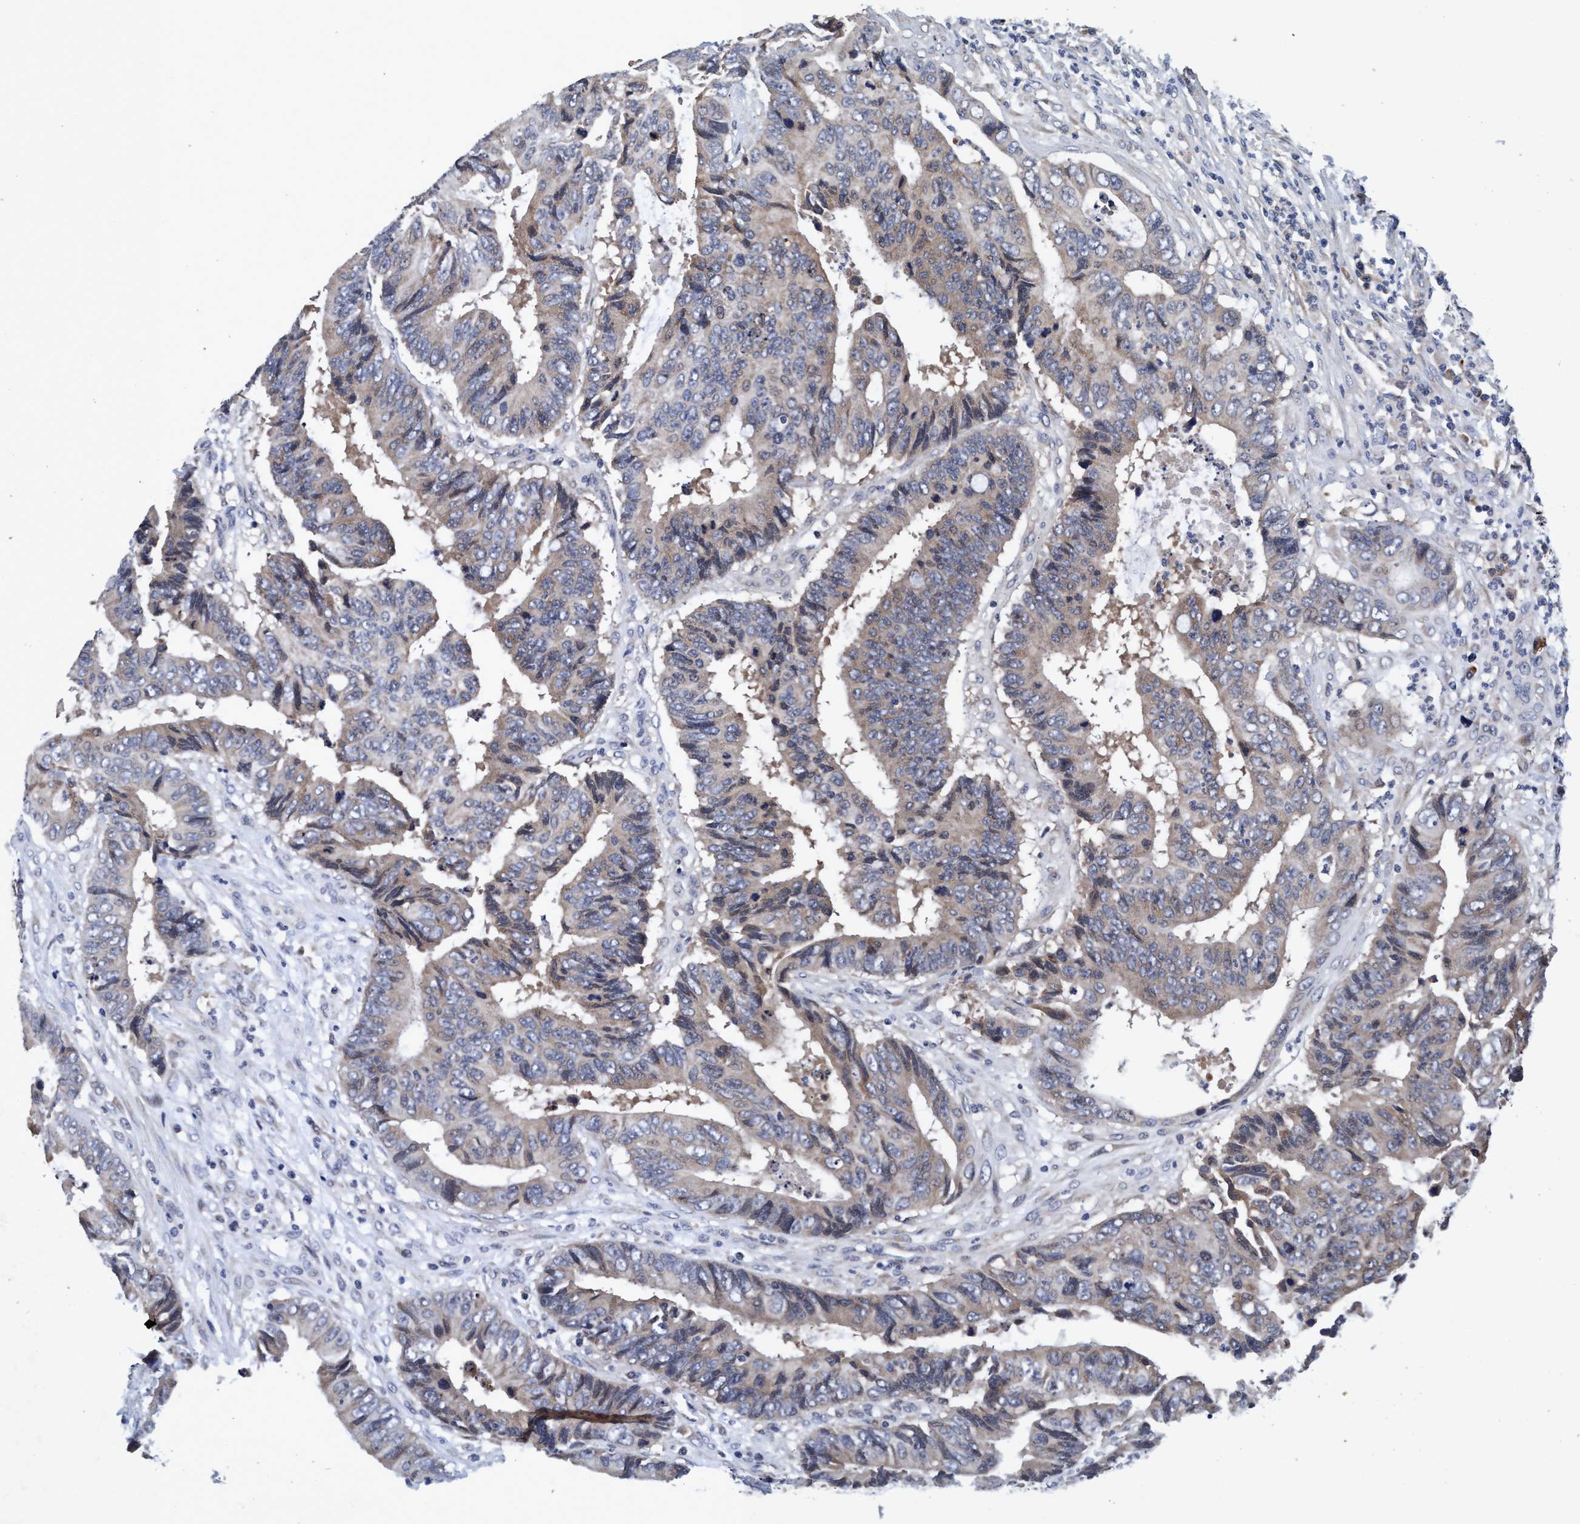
{"staining": {"intensity": "weak", "quantity": "<25%", "location": "cytoplasmic/membranous"}, "tissue": "colorectal cancer", "cell_type": "Tumor cells", "image_type": "cancer", "snomed": [{"axis": "morphology", "description": "Adenocarcinoma, NOS"}, {"axis": "topography", "description": "Rectum"}], "caption": "DAB (3,3'-diaminobenzidine) immunohistochemical staining of colorectal adenocarcinoma reveals no significant expression in tumor cells.", "gene": "CALCOCO2", "patient": {"sex": "male", "age": 84}}